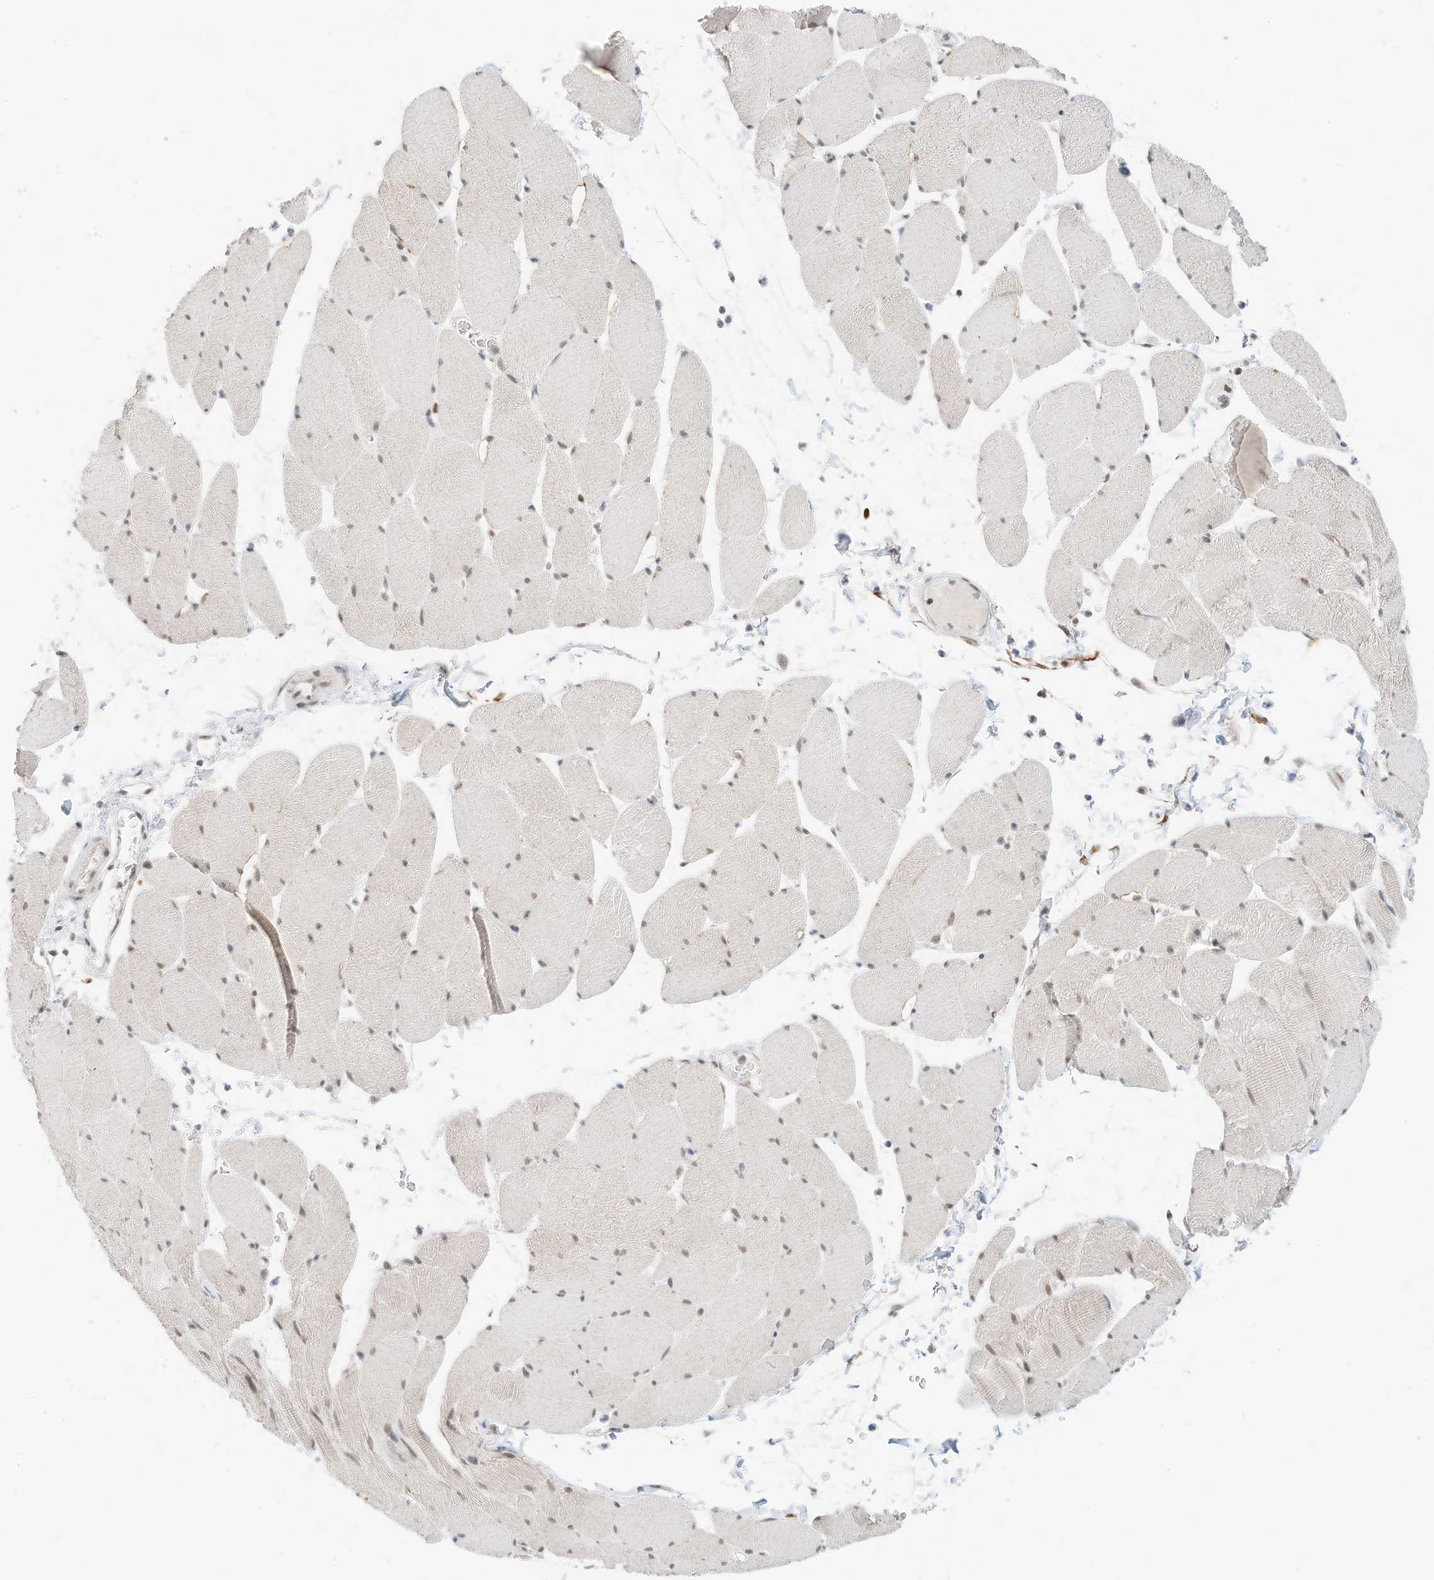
{"staining": {"intensity": "weak", "quantity": "<25%", "location": "nuclear"}, "tissue": "skeletal muscle", "cell_type": "Myocytes", "image_type": "normal", "snomed": [{"axis": "morphology", "description": "Normal tissue, NOS"}, {"axis": "topography", "description": "Skeletal muscle"}, {"axis": "topography", "description": "Head-Neck"}], "caption": "Micrograph shows no significant protein positivity in myocytes of unremarkable skeletal muscle.", "gene": "OGT", "patient": {"sex": "male", "age": 66}}